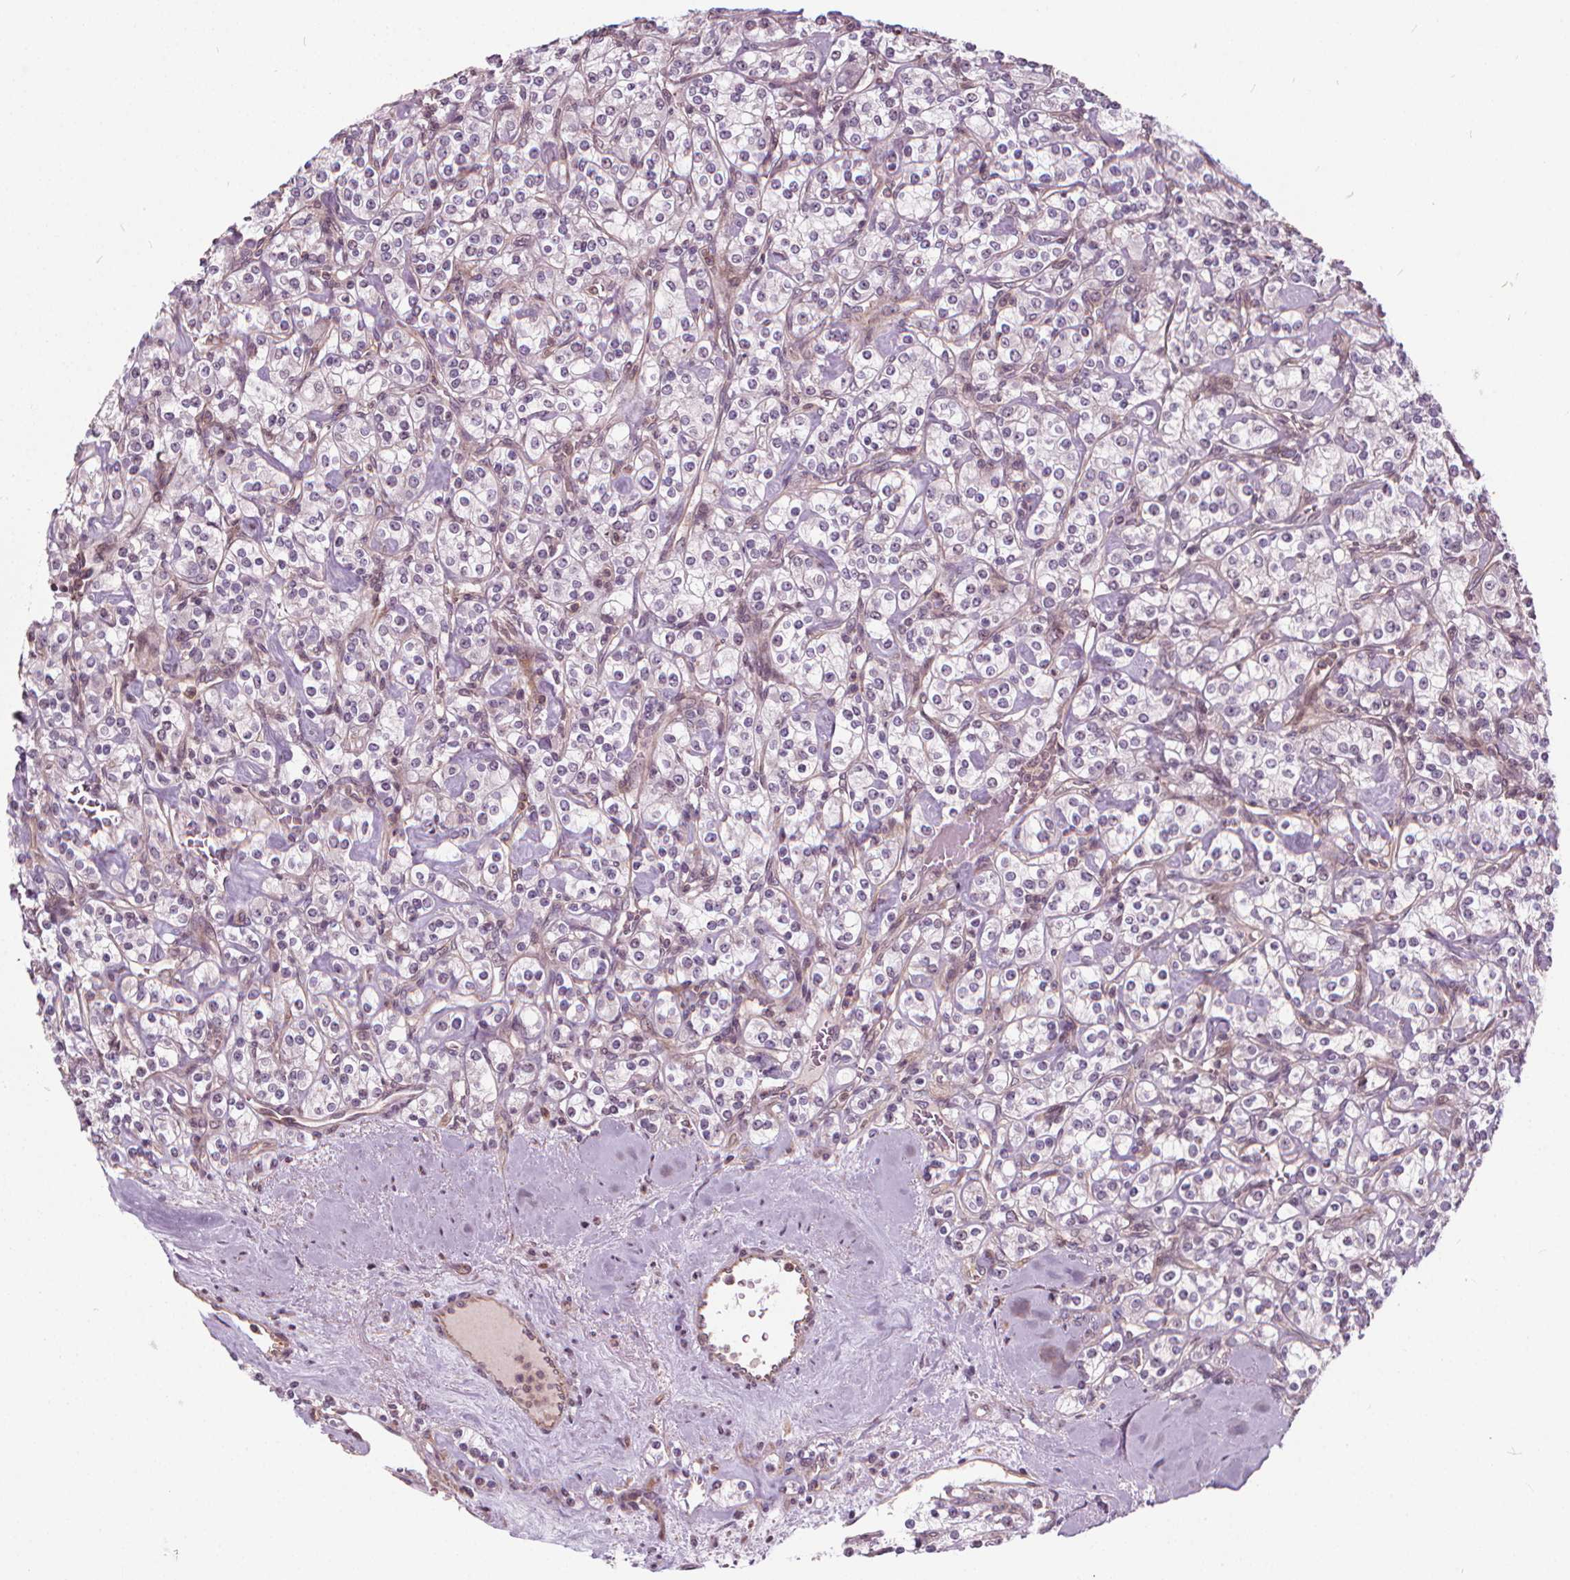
{"staining": {"intensity": "negative", "quantity": "none", "location": "none"}, "tissue": "renal cancer", "cell_type": "Tumor cells", "image_type": "cancer", "snomed": [{"axis": "morphology", "description": "Adenocarcinoma, NOS"}, {"axis": "topography", "description": "Kidney"}], "caption": "A high-resolution histopathology image shows immunohistochemistry staining of renal cancer, which displays no significant positivity in tumor cells.", "gene": "INPP5E", "patient": {"sex": "male", "age": 77}}